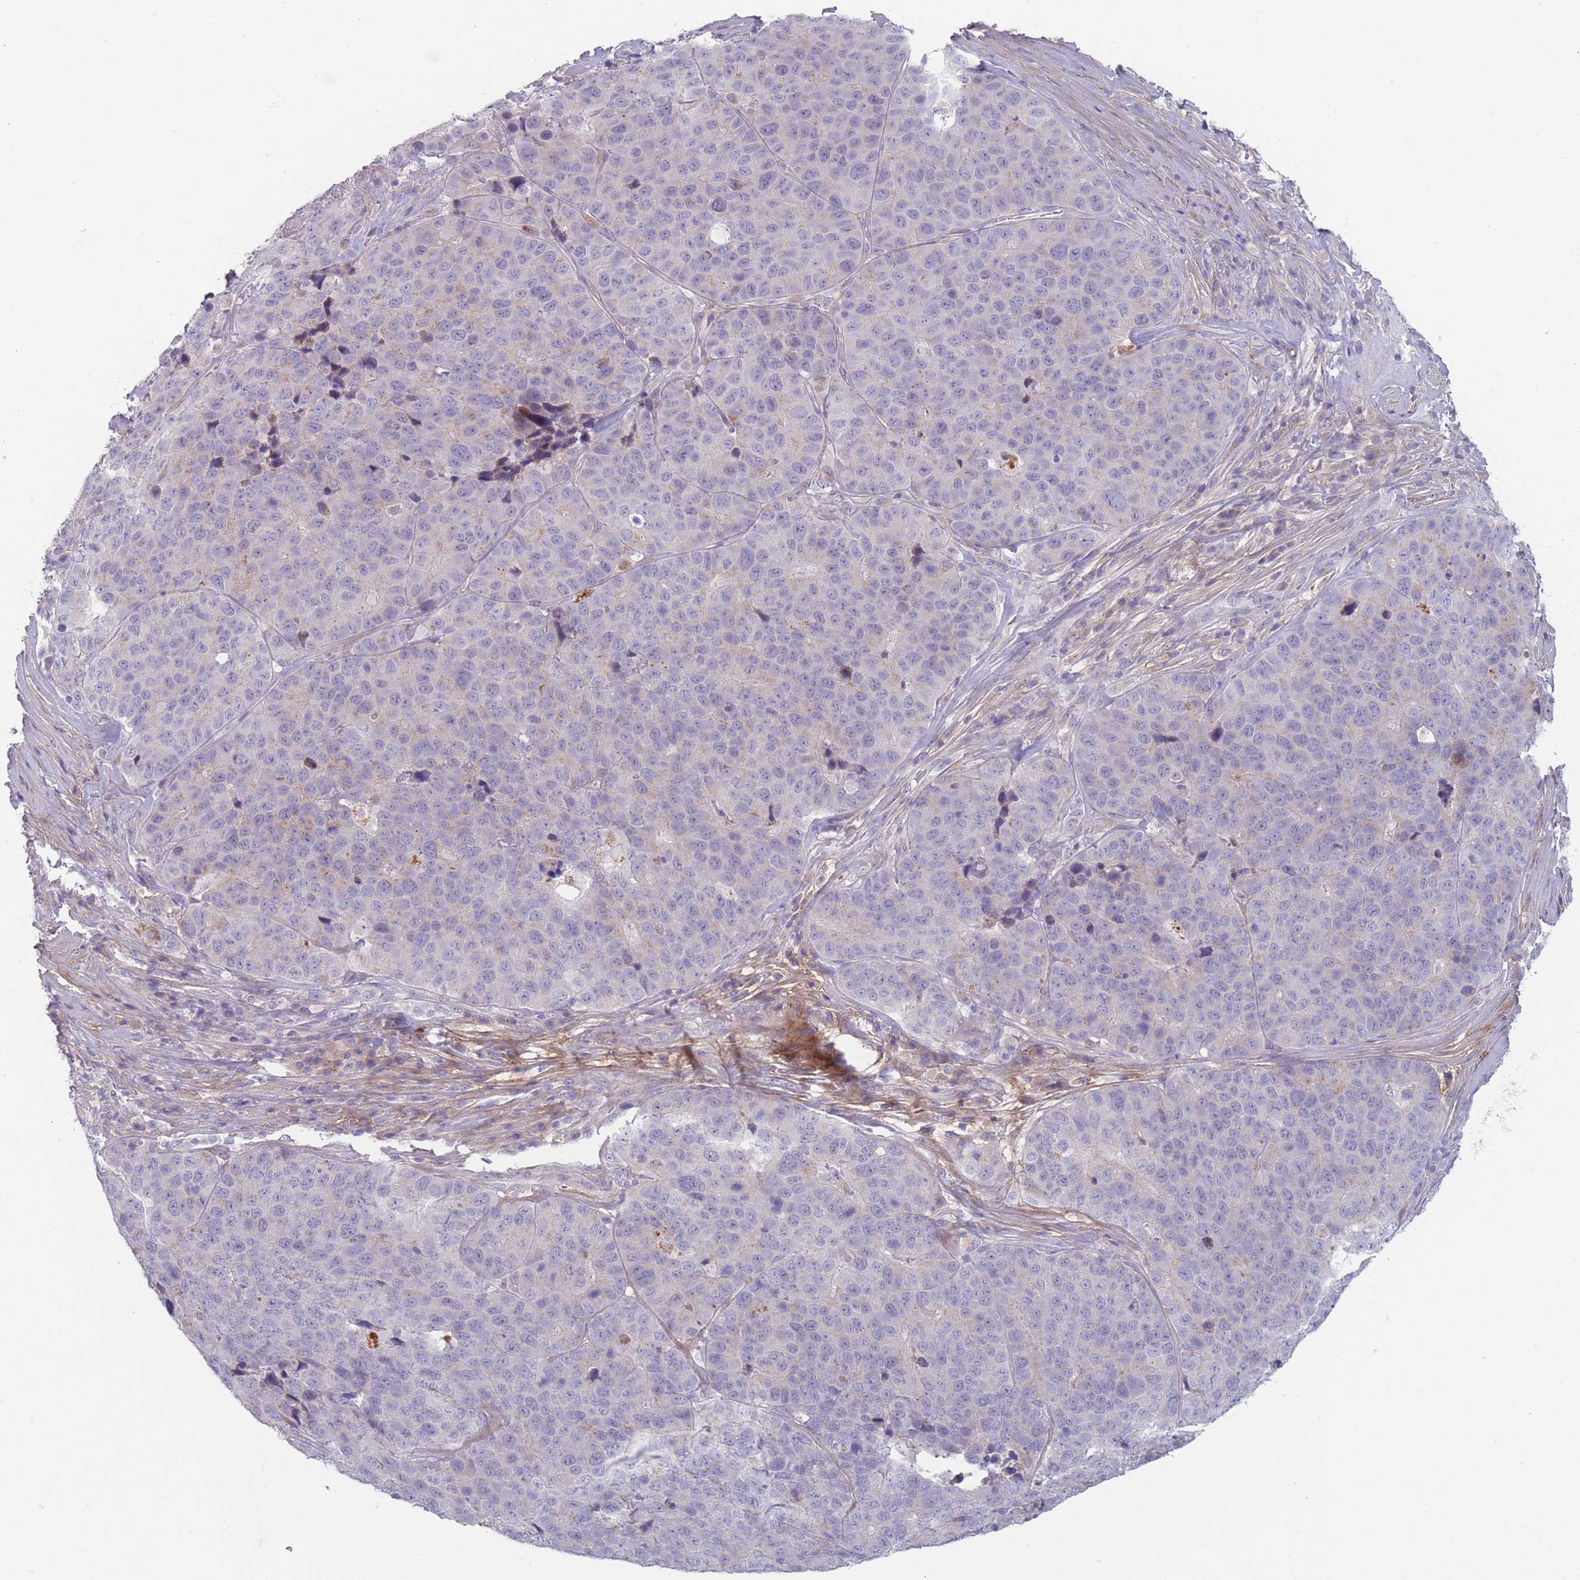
{"staining": {"intensity": "moderate", "quantity": "<25%", "location": "cytoplasmic/membranous"}, "tissue": "stomach cancer", "cell_type": "Tumor cells", "image_type": "cancer", "snomed": [{"axis": "morphology", "description": "Adenocarcinoma, NOS"}, {"axis": "topography", "description": "Stomach"}], "caption": "Tumor cells show low levels of moderate cytoplasmic/membranous expression in approximately <25% of cells in human stomach adenocarcinoma.", "gene": "PAIP2B", "patient": {"sex": "male", "age": 71}}